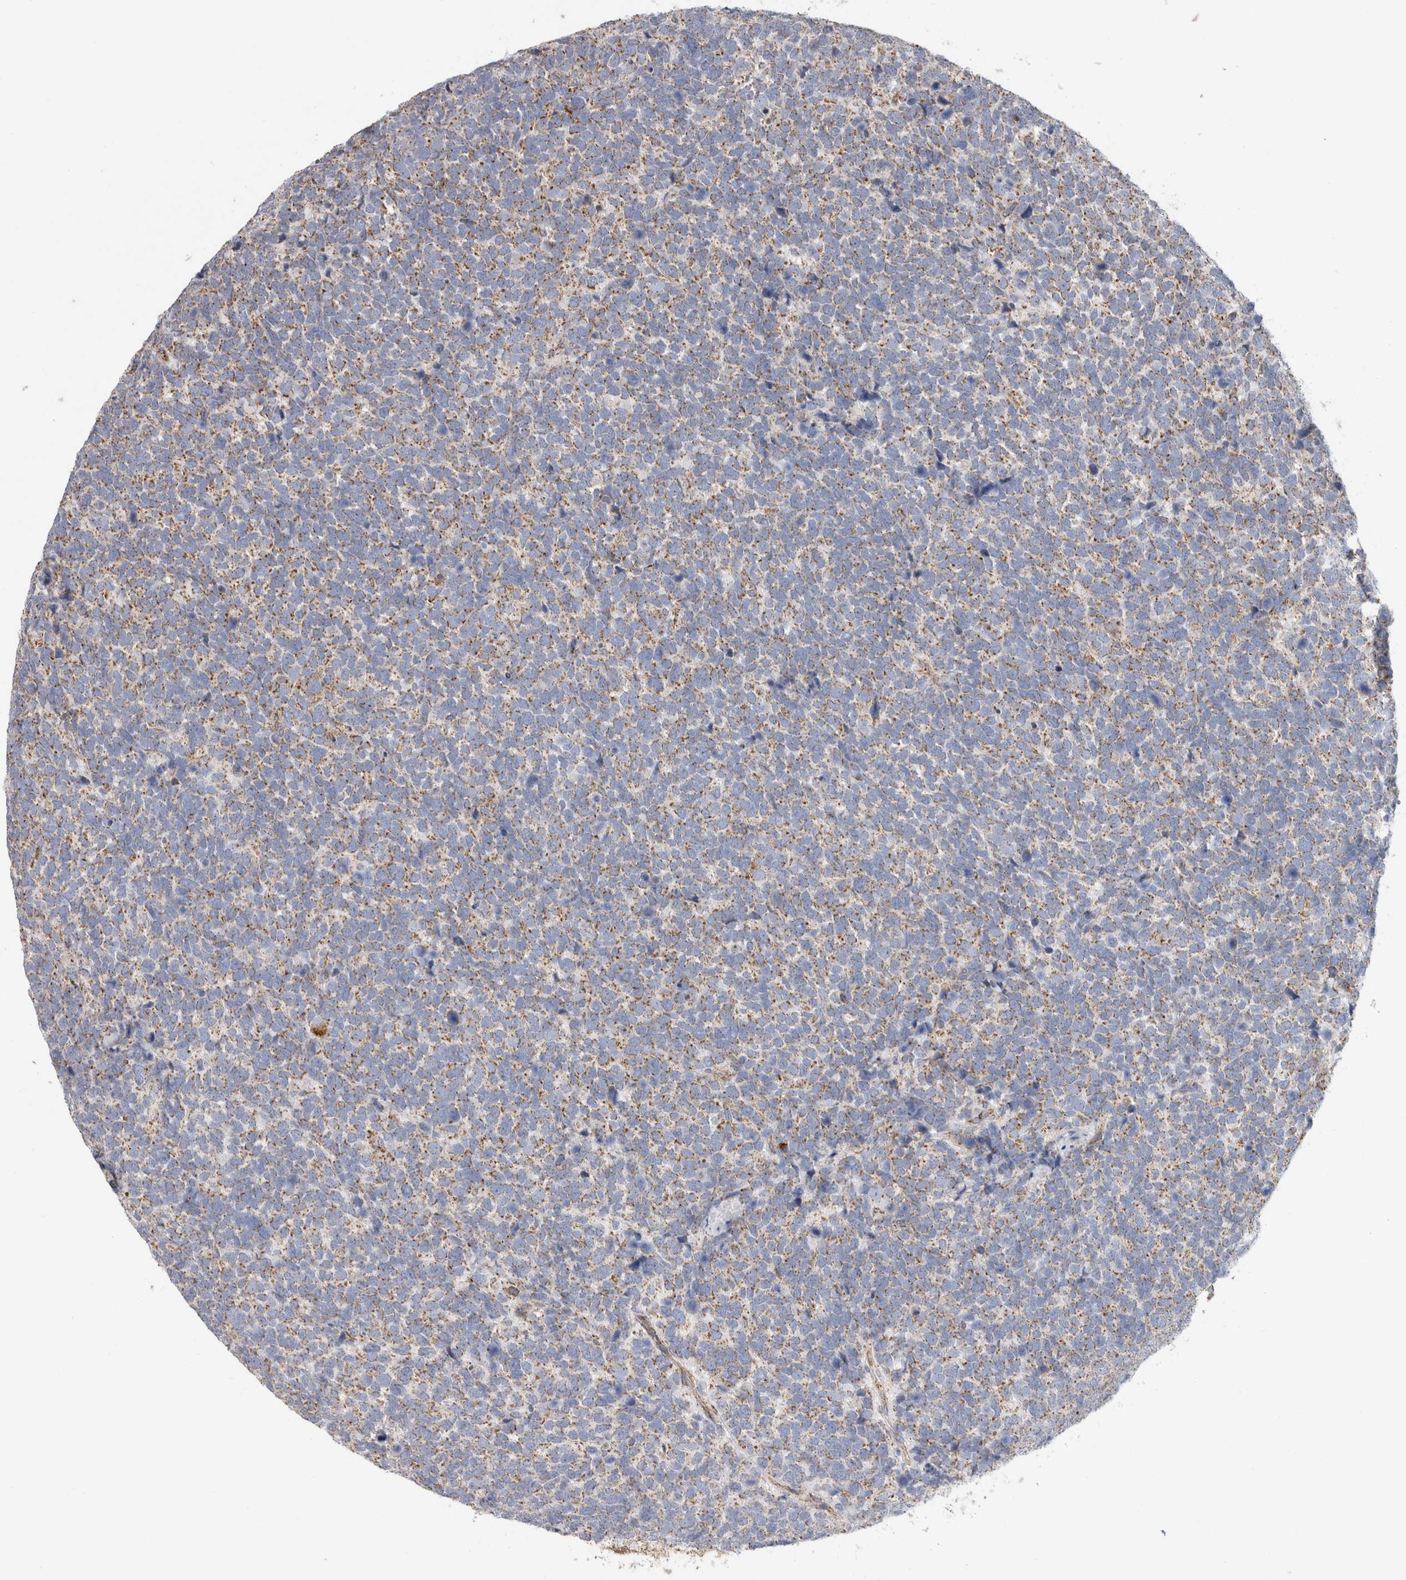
{"staining": {"intensity": "weak", "quantity": ">75%", "location": "cytoplasmic/membranous"}, "tissue": "urothelial cancer", "cell_type": "Tumor cells", "image_type": "cancer", "snomed": [{"axis": "morphology", "description": "Urothelial carcinoma, High grade"}, {"axis": "topography", "description": "Urinary bladder"}], "caption": "Urothelial cancer stained for a protein (brown) displays weak cytoplasmic/membranous positive expression in about >75% of tumor cells.", "gene": "IARS2", "patient": {"sex": "female", "age": 82}}